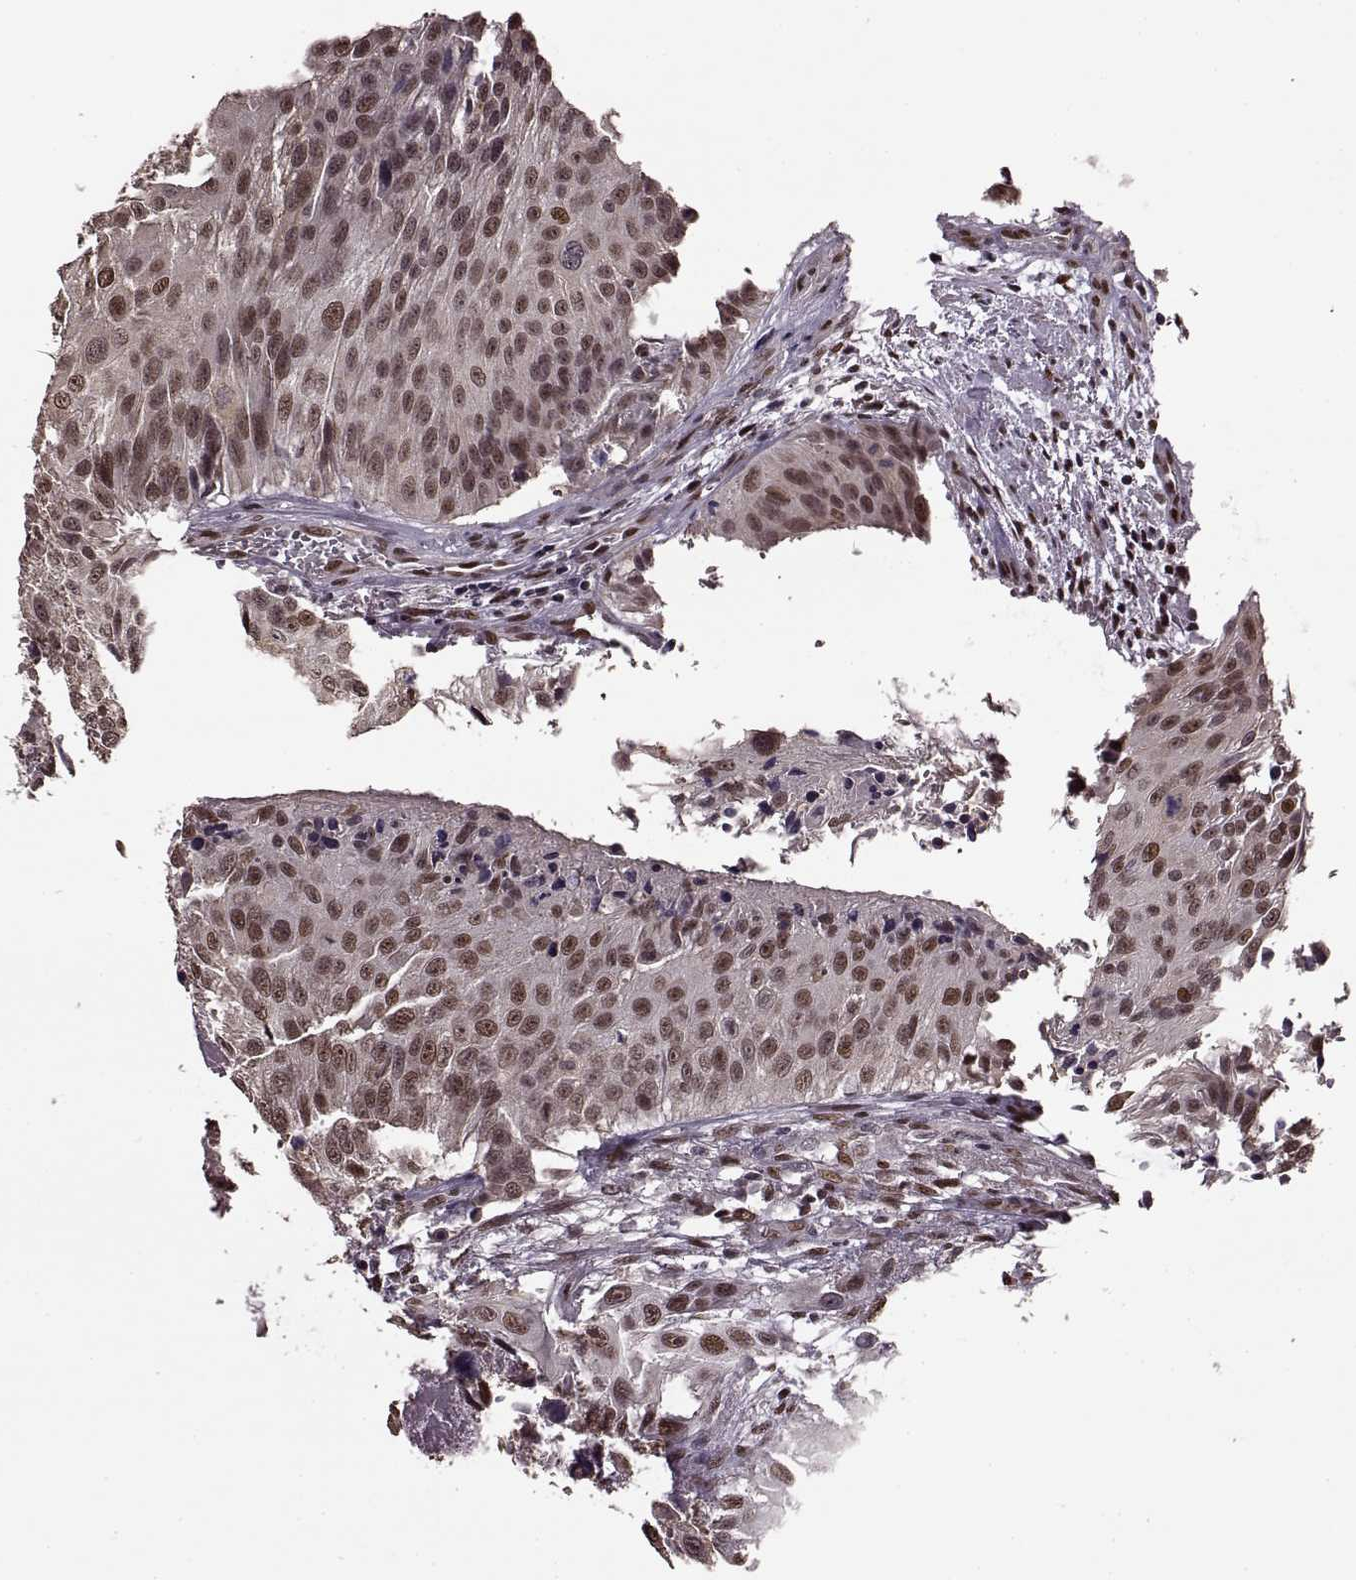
{"staining": {"intensity": "moderate", "quantity": "25%-75%", "location": "nuclear"}, "tissue": "urothelial cancer", "cell_type": "Tumor cells", "image_type": "cancer", "snomed": [{"axis": "morphology", "description": "Urothelial carcinoma, NOS"}, {"axis": "topography", "description": "Urinary bladder"}], "caption": "The micrograph demonstrates a brown stain indicating the presence of a protein in the nuclear of tumor cells in urothelial cancer.", "gene": "FTO", "patient": {"sex": "male", "age": 55}}